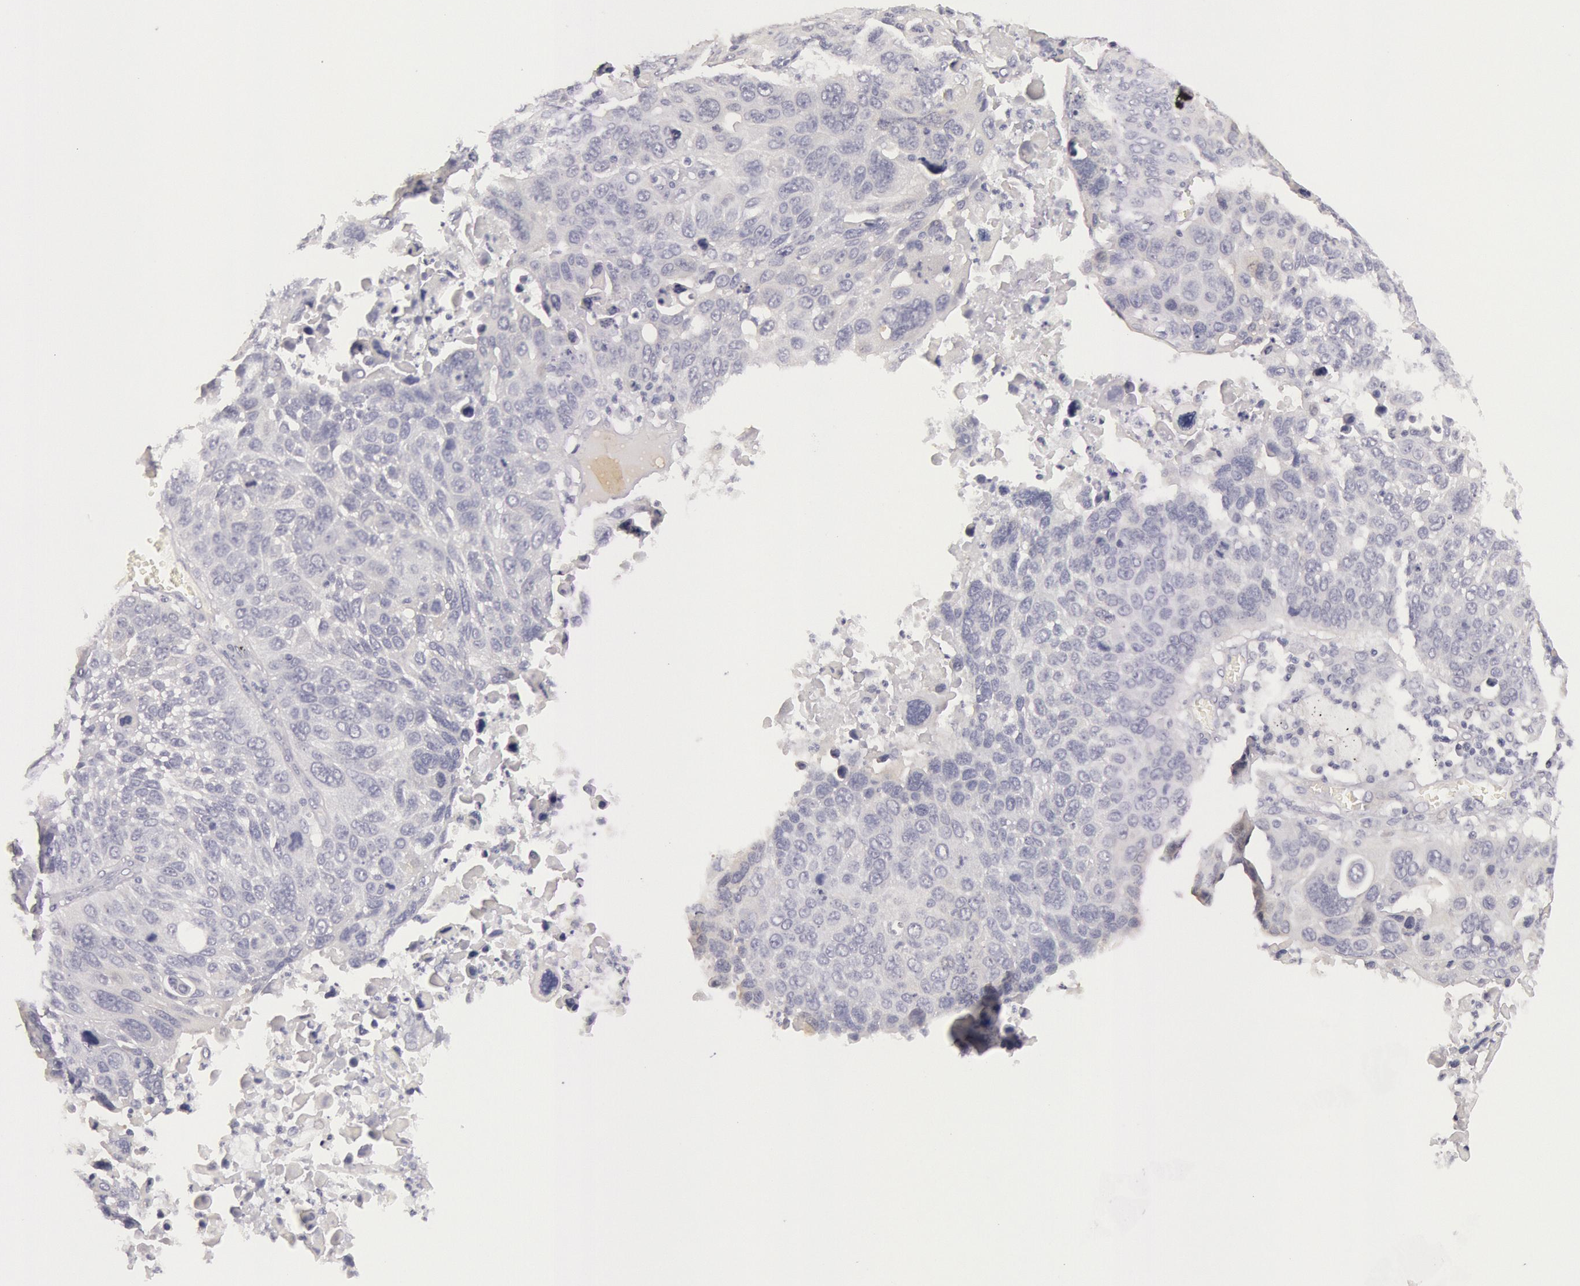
{"staining": {"intensity": "negative", "quantity": "none", "location": "none"}, "tissue": "lung cancer", "cell_type": "Tumor cells", "image_type": "cancer", "snomed": [{"axis": "morphology", "description": "Squamous cell carcinoma, NOS"}, {"axis": "topography", "description": "Lung"}], "caption": "An immunohistochemistry (IHC) micrograph of squamous cell carcinoma (lung) is shown. There is no staining in tumor cells of squamous cell carcinoma (lung). (DAB (3,3'-diaminobenzidine) immunohistochemistry (IHC) visualized using brightfield microscopy, high magnification).", "gene": "CKB", "patient": {"sex": "male", "age": 68}}